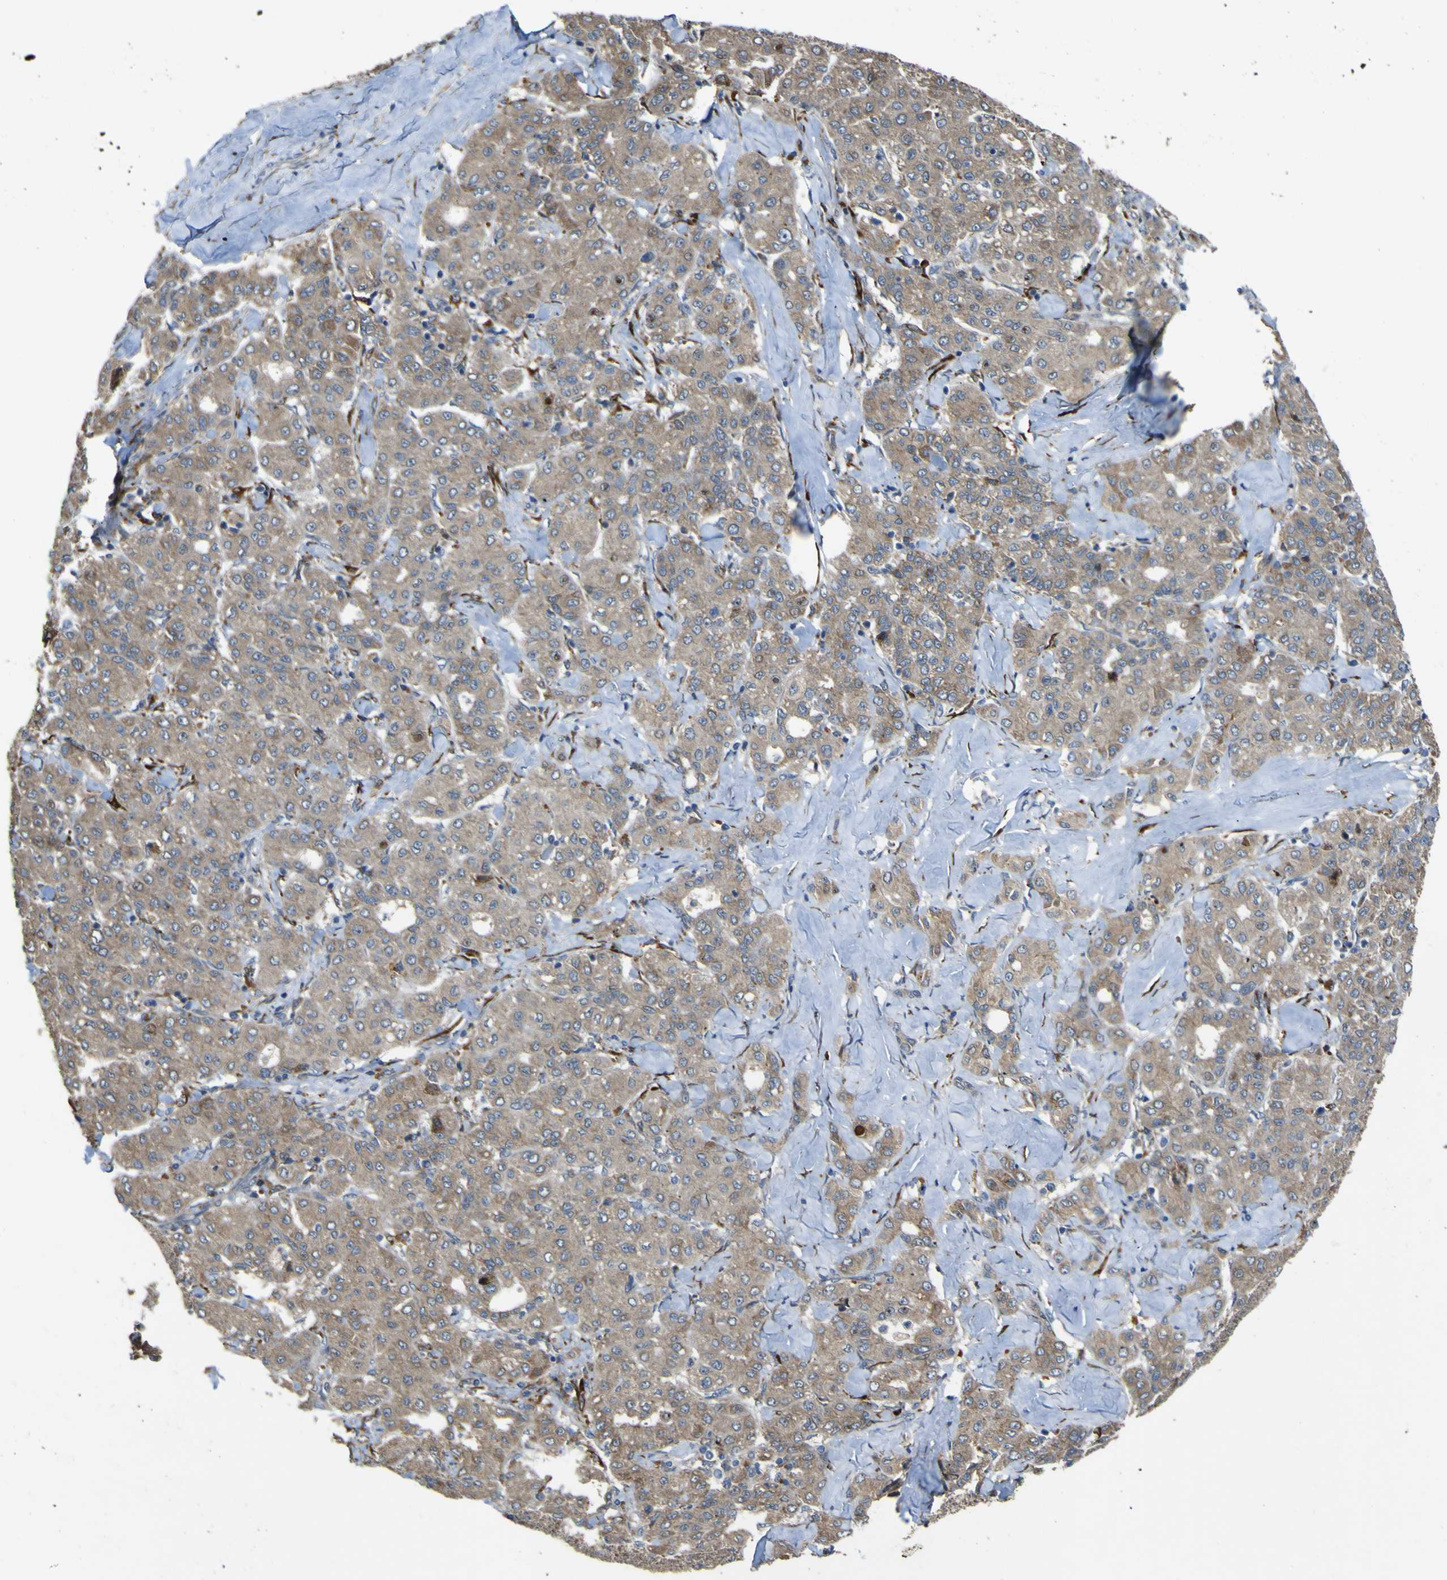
{"staining": {"intensity": "moderate", "quantity": ">75%", "location": "cytoplasmic/membranous"}, "tissue": "liver cancer", "cell_type": "Tumor cells", "image_type": "cancer", "snomed": [{"axis": "morphology", "description": "Carcinoma, Hepatocellular, NOS"}, {"axis": "topography", "description": "Liver"}], "caption": "The histopathology image shows immunohistochemical staining of hepatocellular carcinoma (liver). There is moderate cytoplasmic/membranous positivity is seen in approximately >75% of tumor cells.", "gene": "LBHD1", "patient": {"sex": "male", "age": 65}}